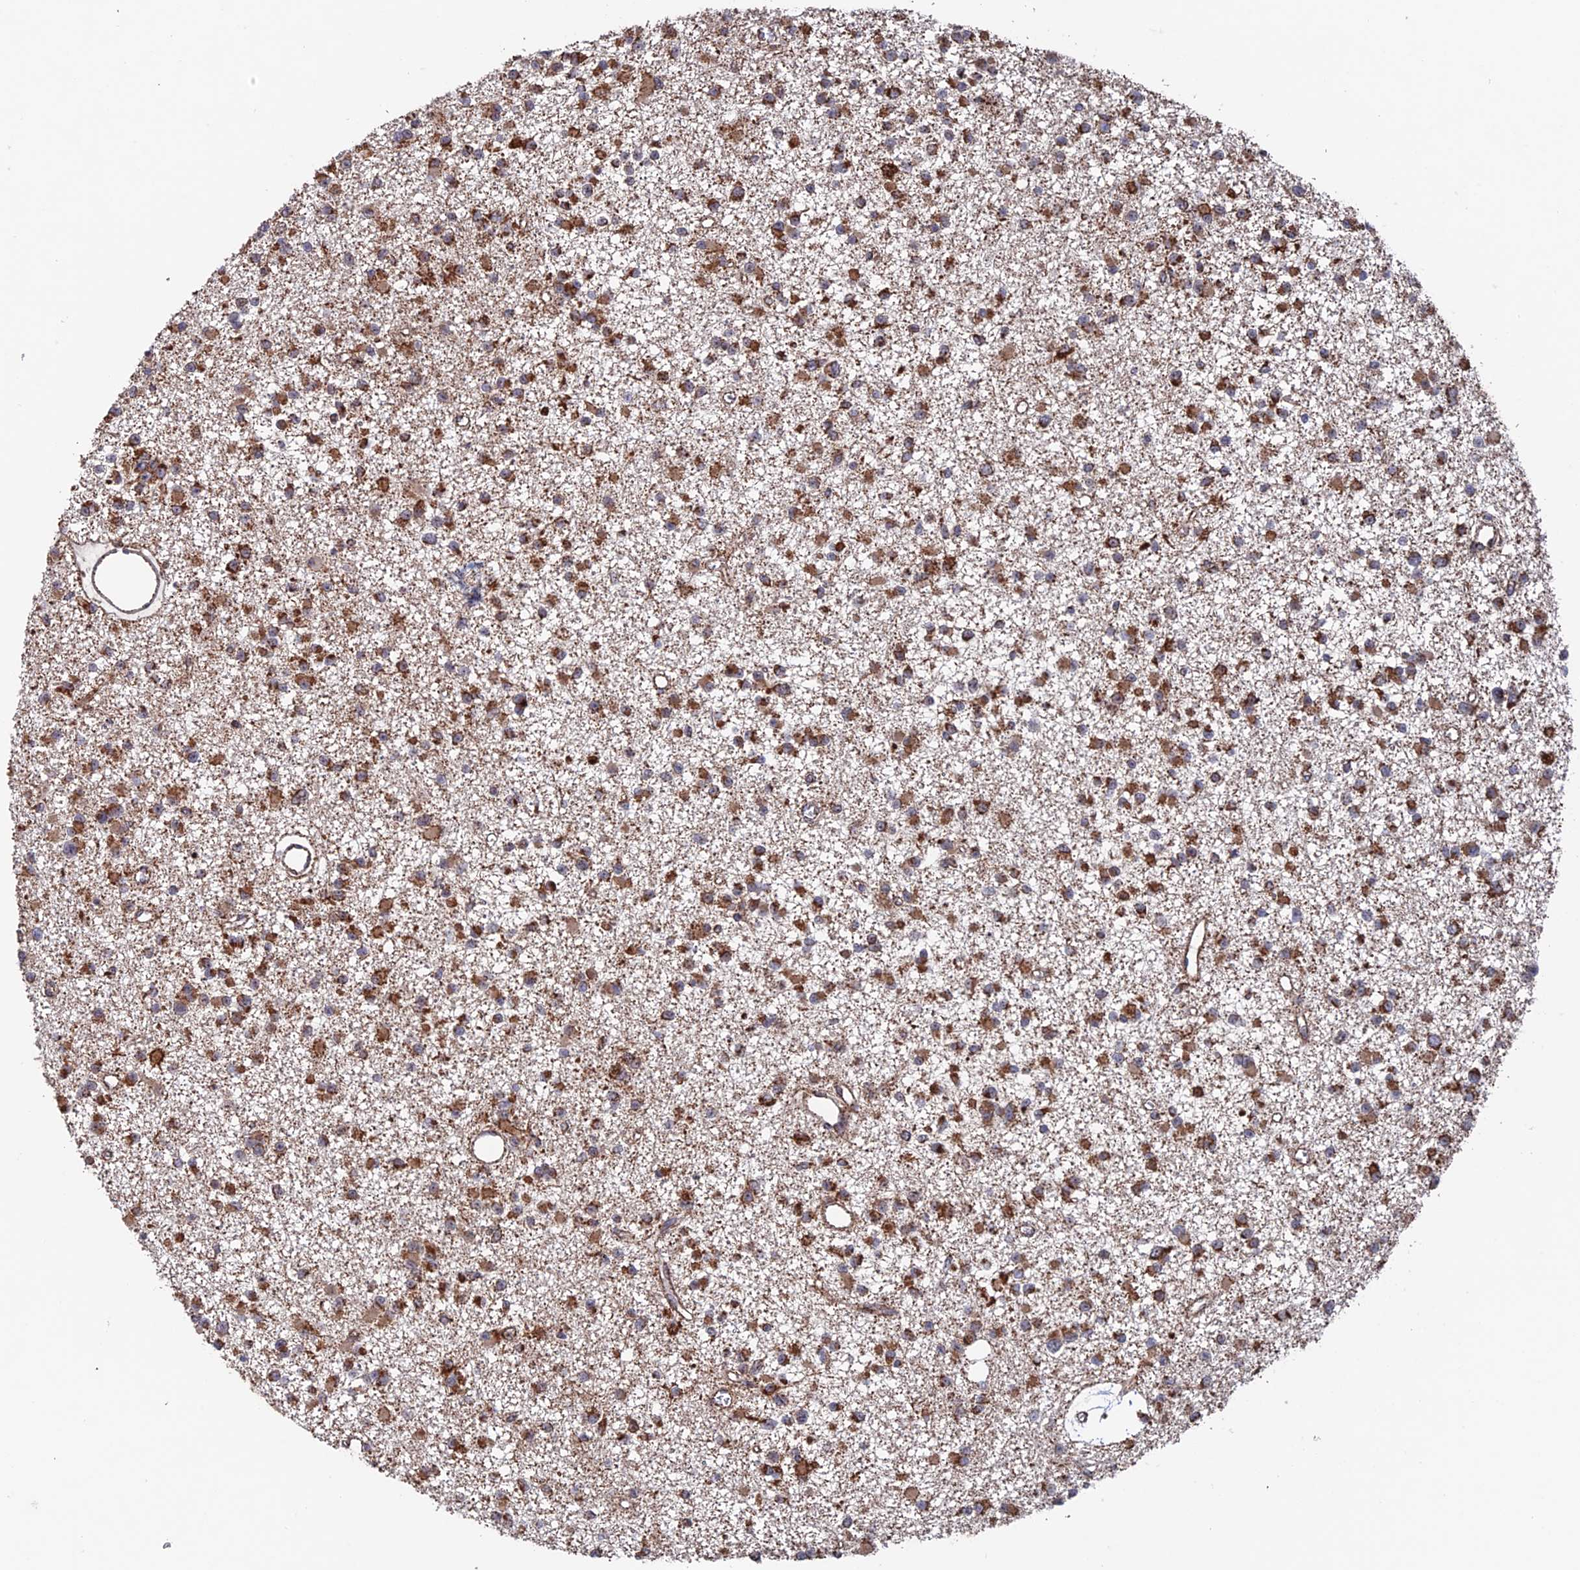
{"staining": {"intensity": "strong", "quantity": "25%-75%", "location": "cytoplasmic/membranous"}, "tissue": "glioma", "cell_type": "Tumor cells", "image_type": "cancer", "snomed": [{"axis": "morphology", "description": "Glioma, malignant, Low grade"}, {"axis": "topography", "description": "Brain"}], "caption": "Protein expression analysis of malignant glioma (low-grade) displays strong cytoplasmic/membranous expression in about 25%-75% of tumor cells. (Stains: DAB in brown, nuclei in blue, Microscopy: brightfield microscopy at high magnification).", "gene": "DTYMK", "patient": {"sex": "female", "age": 22}}